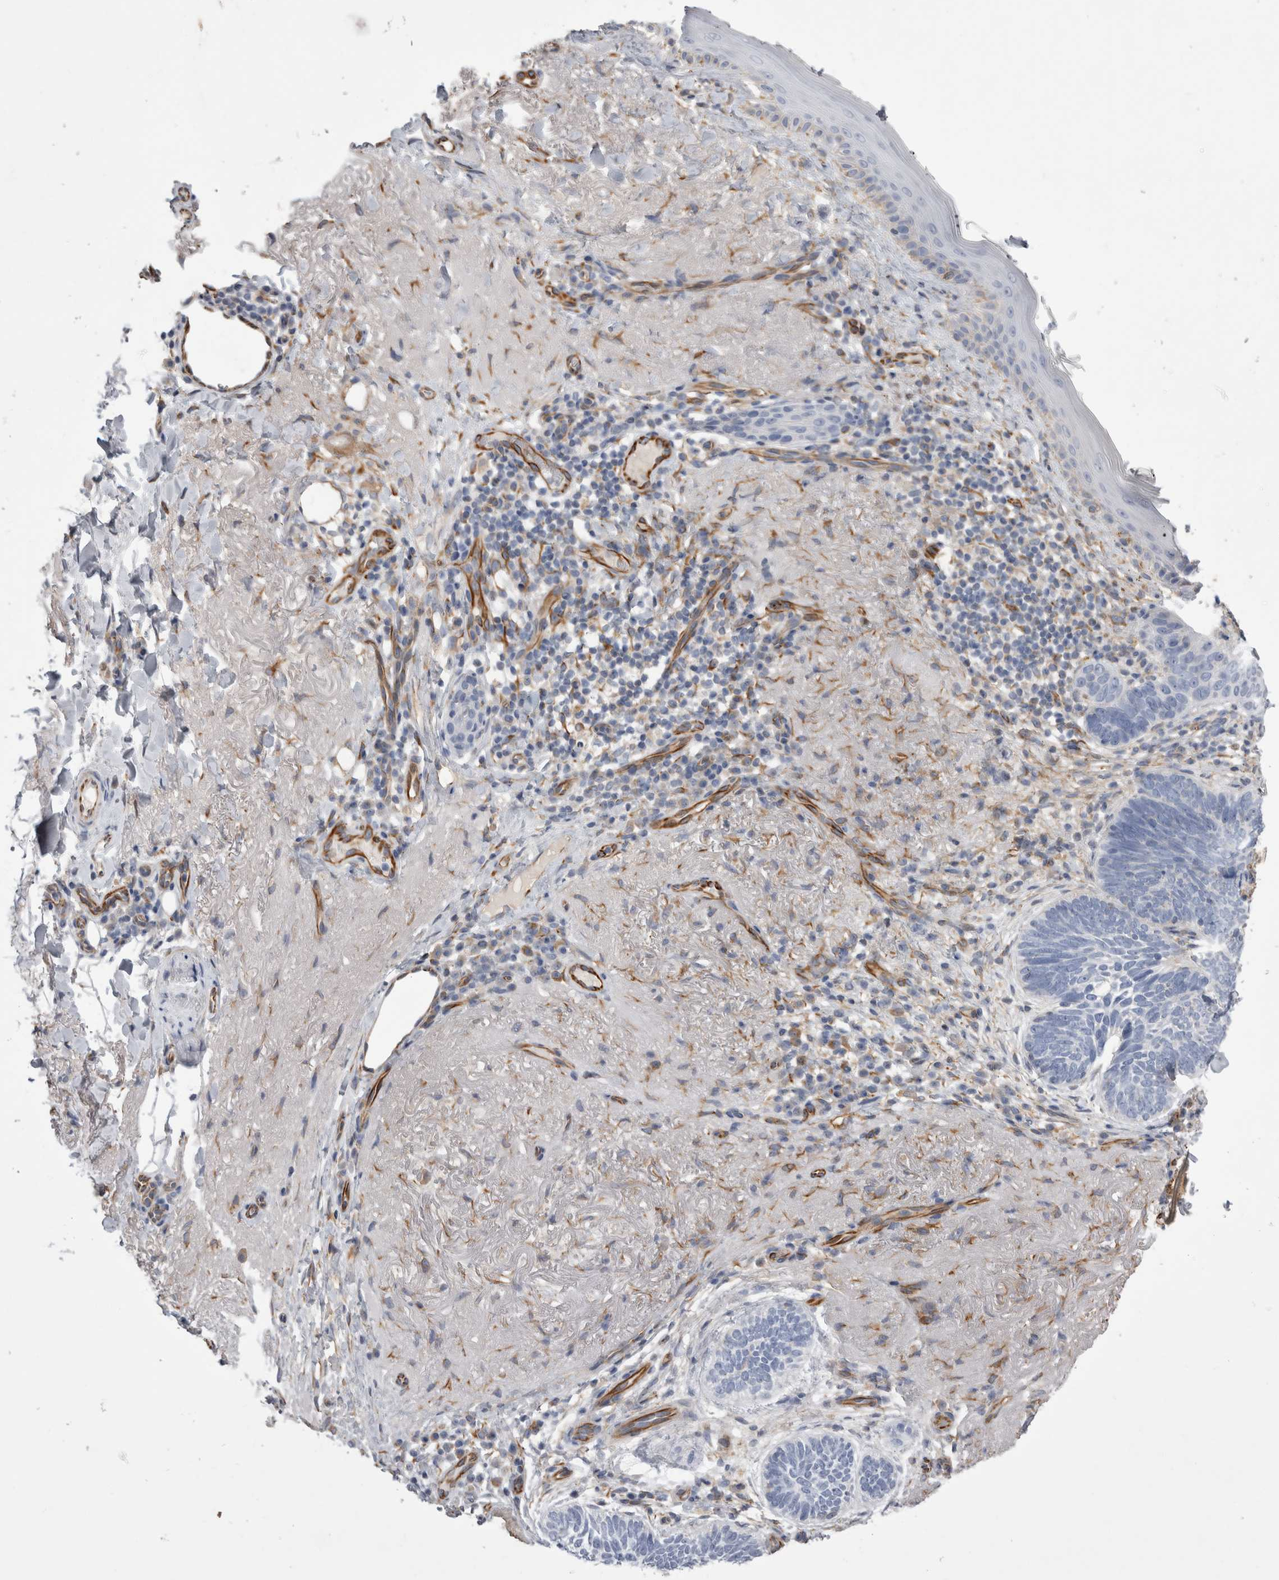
{"staining": {"intensity": "negative", "quantity": "none", "location": "none"}, "tissue": "skin cancer", "cell_type": "Tumor cells", "image_type": "cancer", "snomed": [{"axis": "morphology", "description": "Basal cell carcinoma"}, {"axis": "topography", "description": "Skin"}], "caption": "A micrograph of basal cell carcinoma (skin) stained for a protein displays no brown staining in tumor cells.", "gene": "STRADB", "patient": {"sex": "female", "age": 85}}